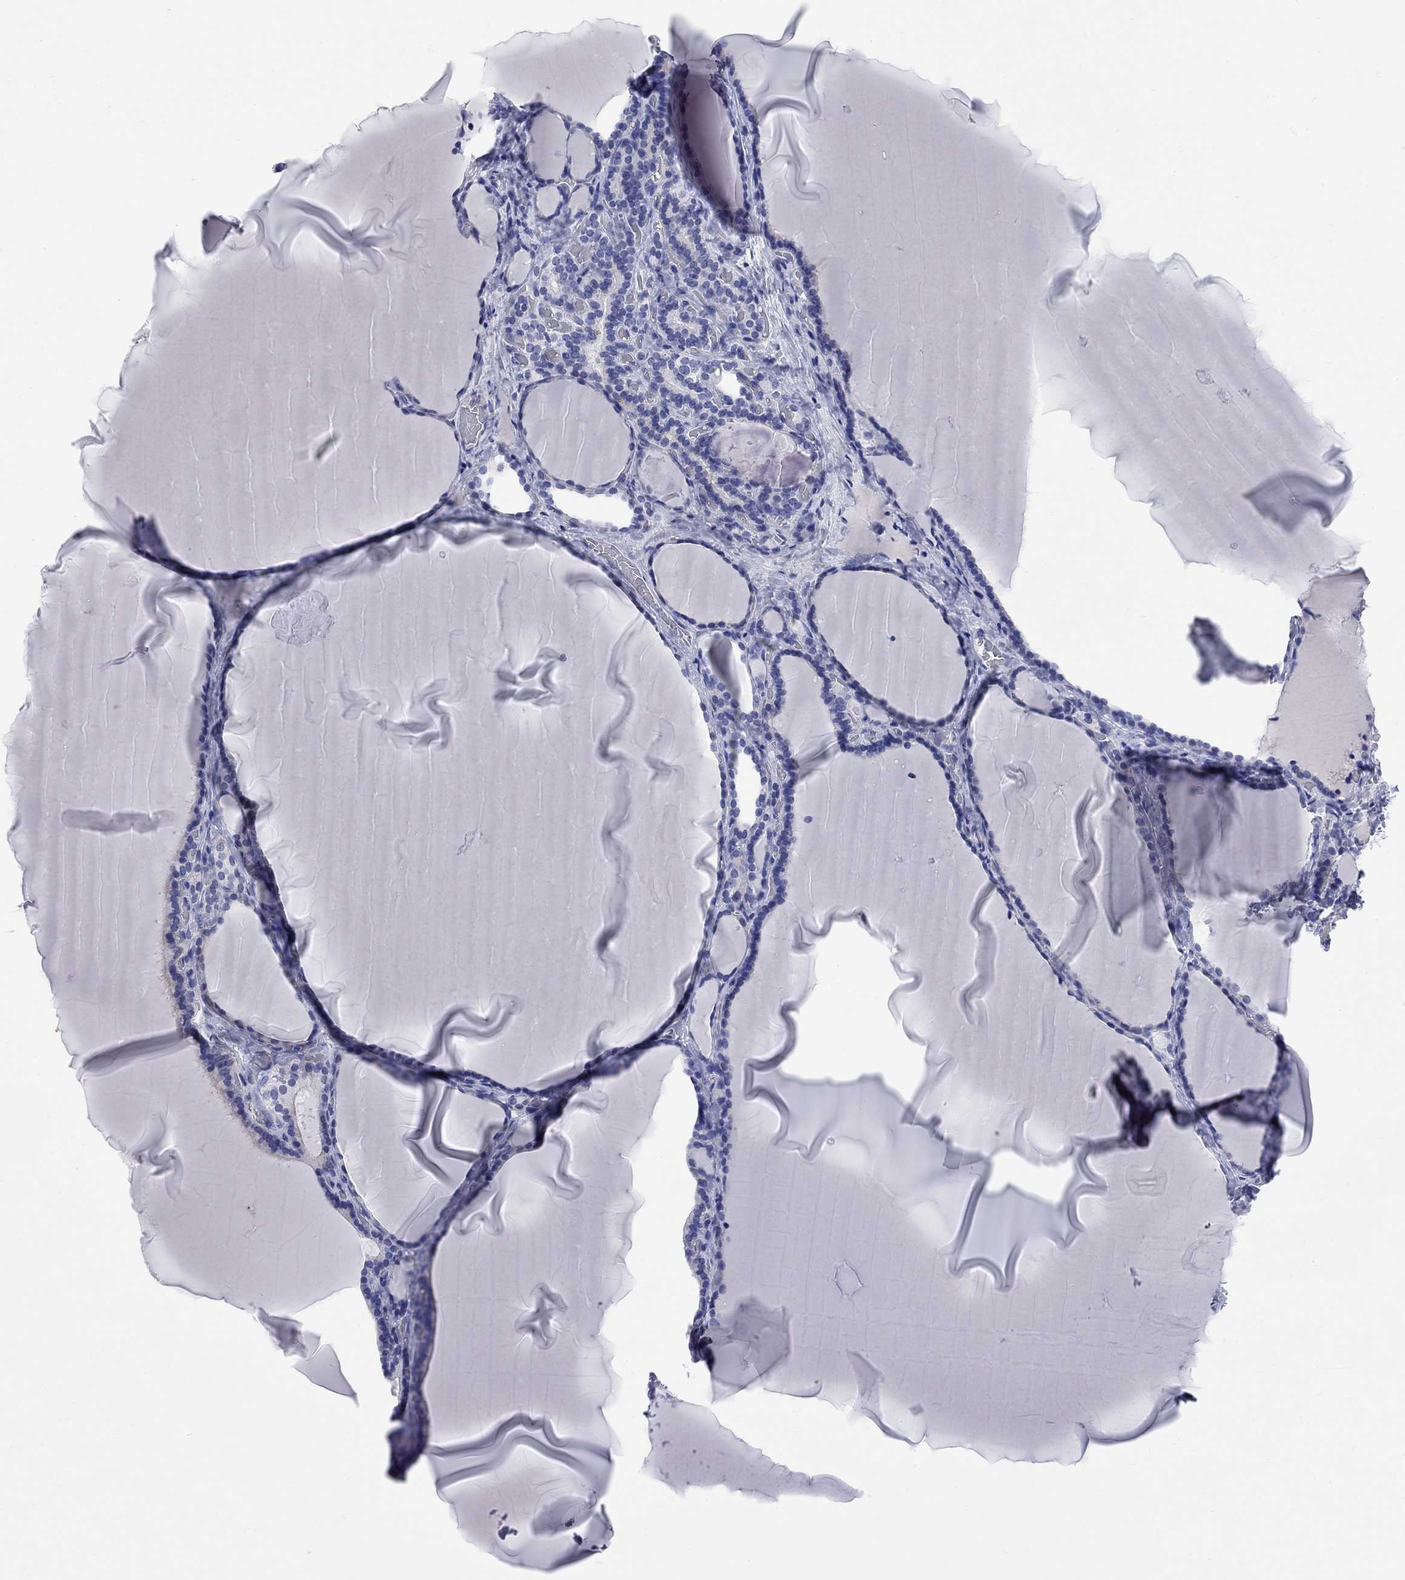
{"staining": {"intensity": "negative", "quantity": "none", "location": "none"}, "tissue": "thyroid gland", "cell_type": "Glandular cells", "image_type": "normal", "snomed": [{"axis": "morphology", "description": "Normal tissue, NOS"}, {"axis": "morphology", "description": "Hyperplasia, NOS"}, {"axis": "topography", "description": "Thyroid gland"}], "caption": "Glandular cells show no significant protein staining in unremarkable thyroid gland.", "gene": "FAM221B", "patient": {"sex": "female", "age": 27}}